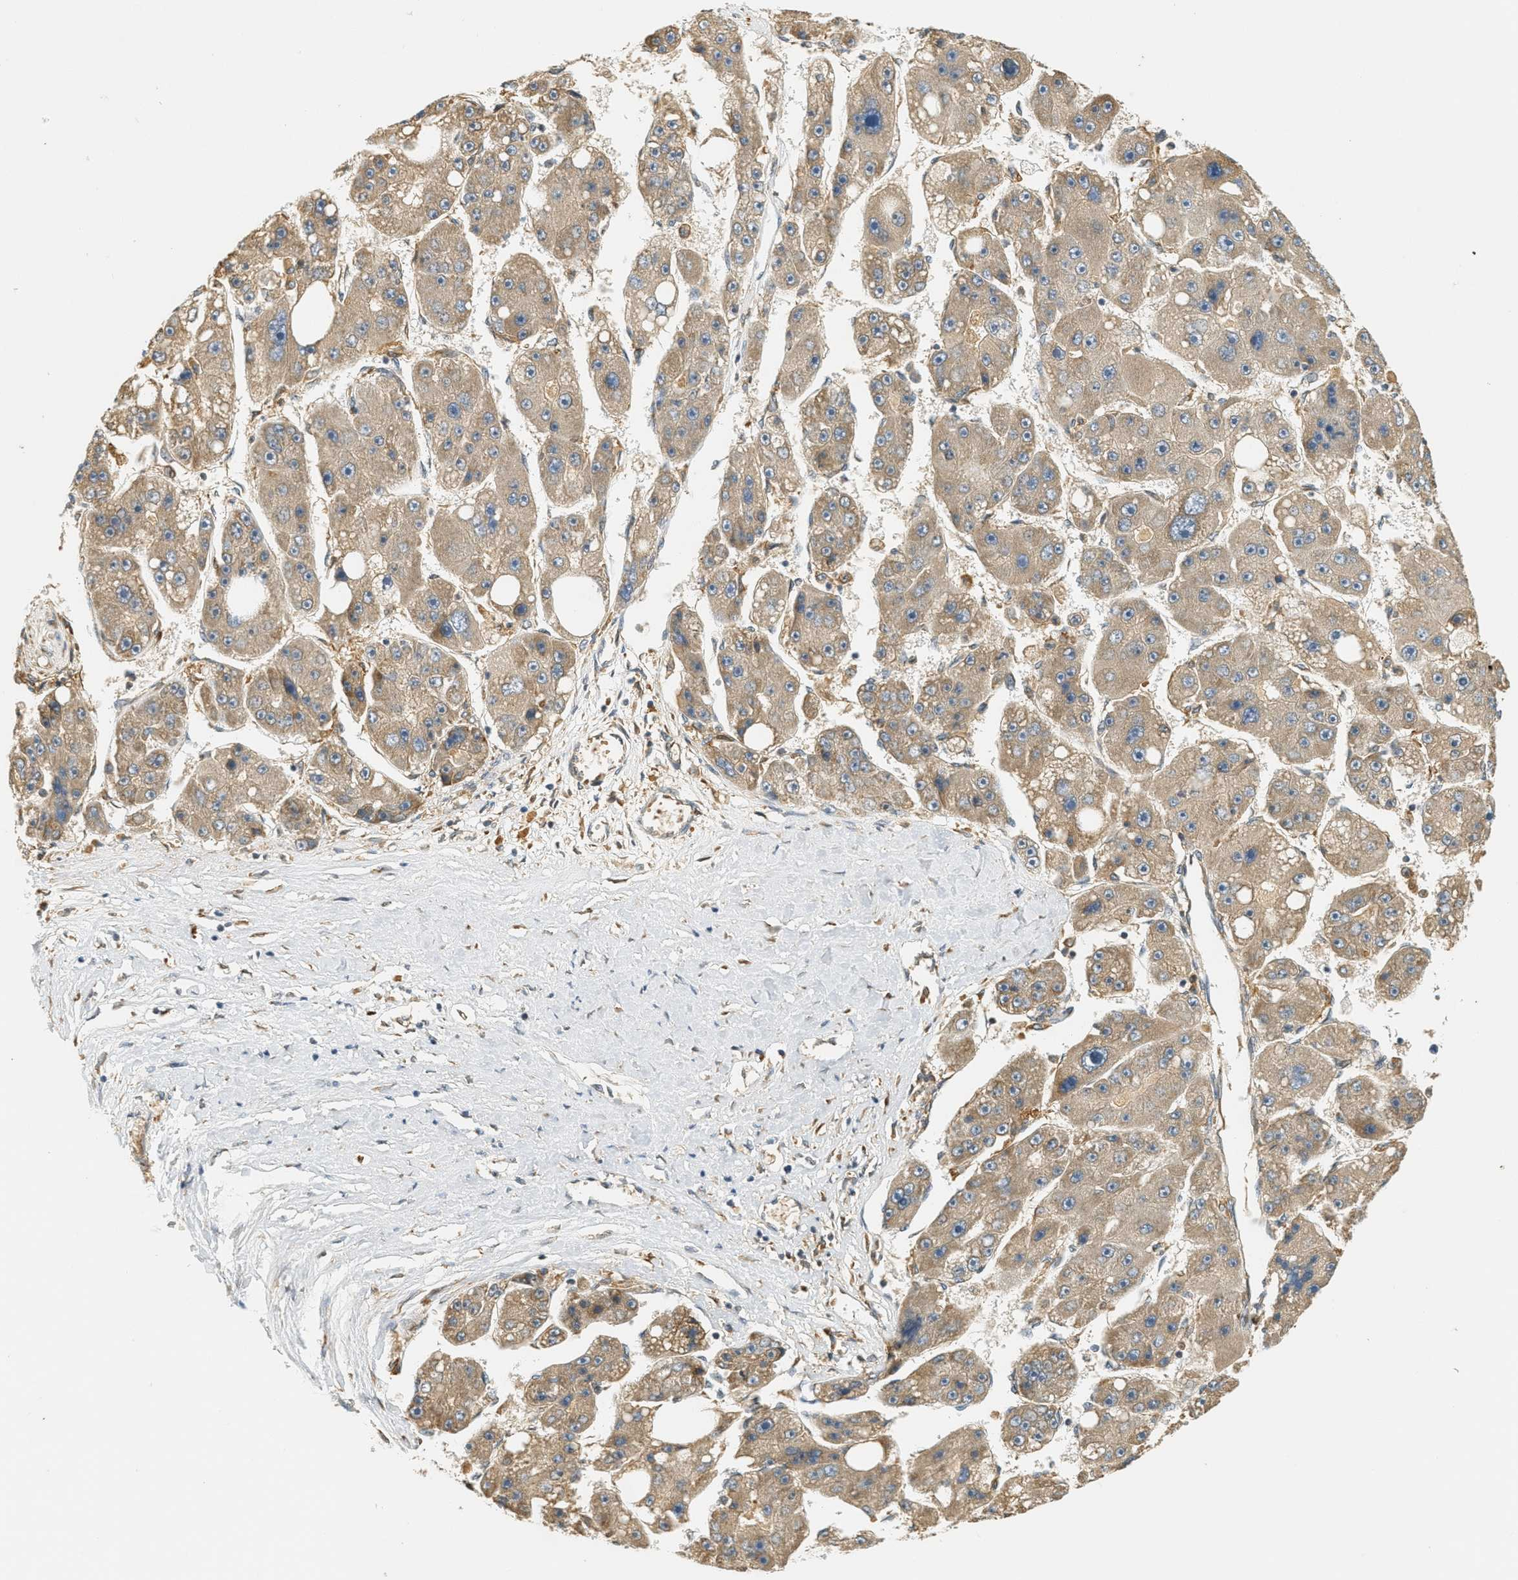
{"staining": {"intensity": "weak", "quantity": ">75%", "location": "cytoplasmic/membranous"}, "tissue": "liver cancer", "cell_type": "Tumor cells", "image_type": "cancer", "snomed": [{"axis": "morphology", "description": "Carcinoma, Hepatocellular, NOS"}, {"axis": "topography", "description": "Liver"}], "caption": "Immunohistochemistry histopathology image of neoplastic tissue: human liver cancer (hepatocellular carcinoma) stained using immunohistochemistry (IHC) demonstrates low levels of weak protein expression localized specifically in the cytoplasmic/membranous of tumor cells, appearing as a cytoplasmic/membranous brown color.", "gene": "PDK1", "patient": {"sex": "female", "age": 61}}